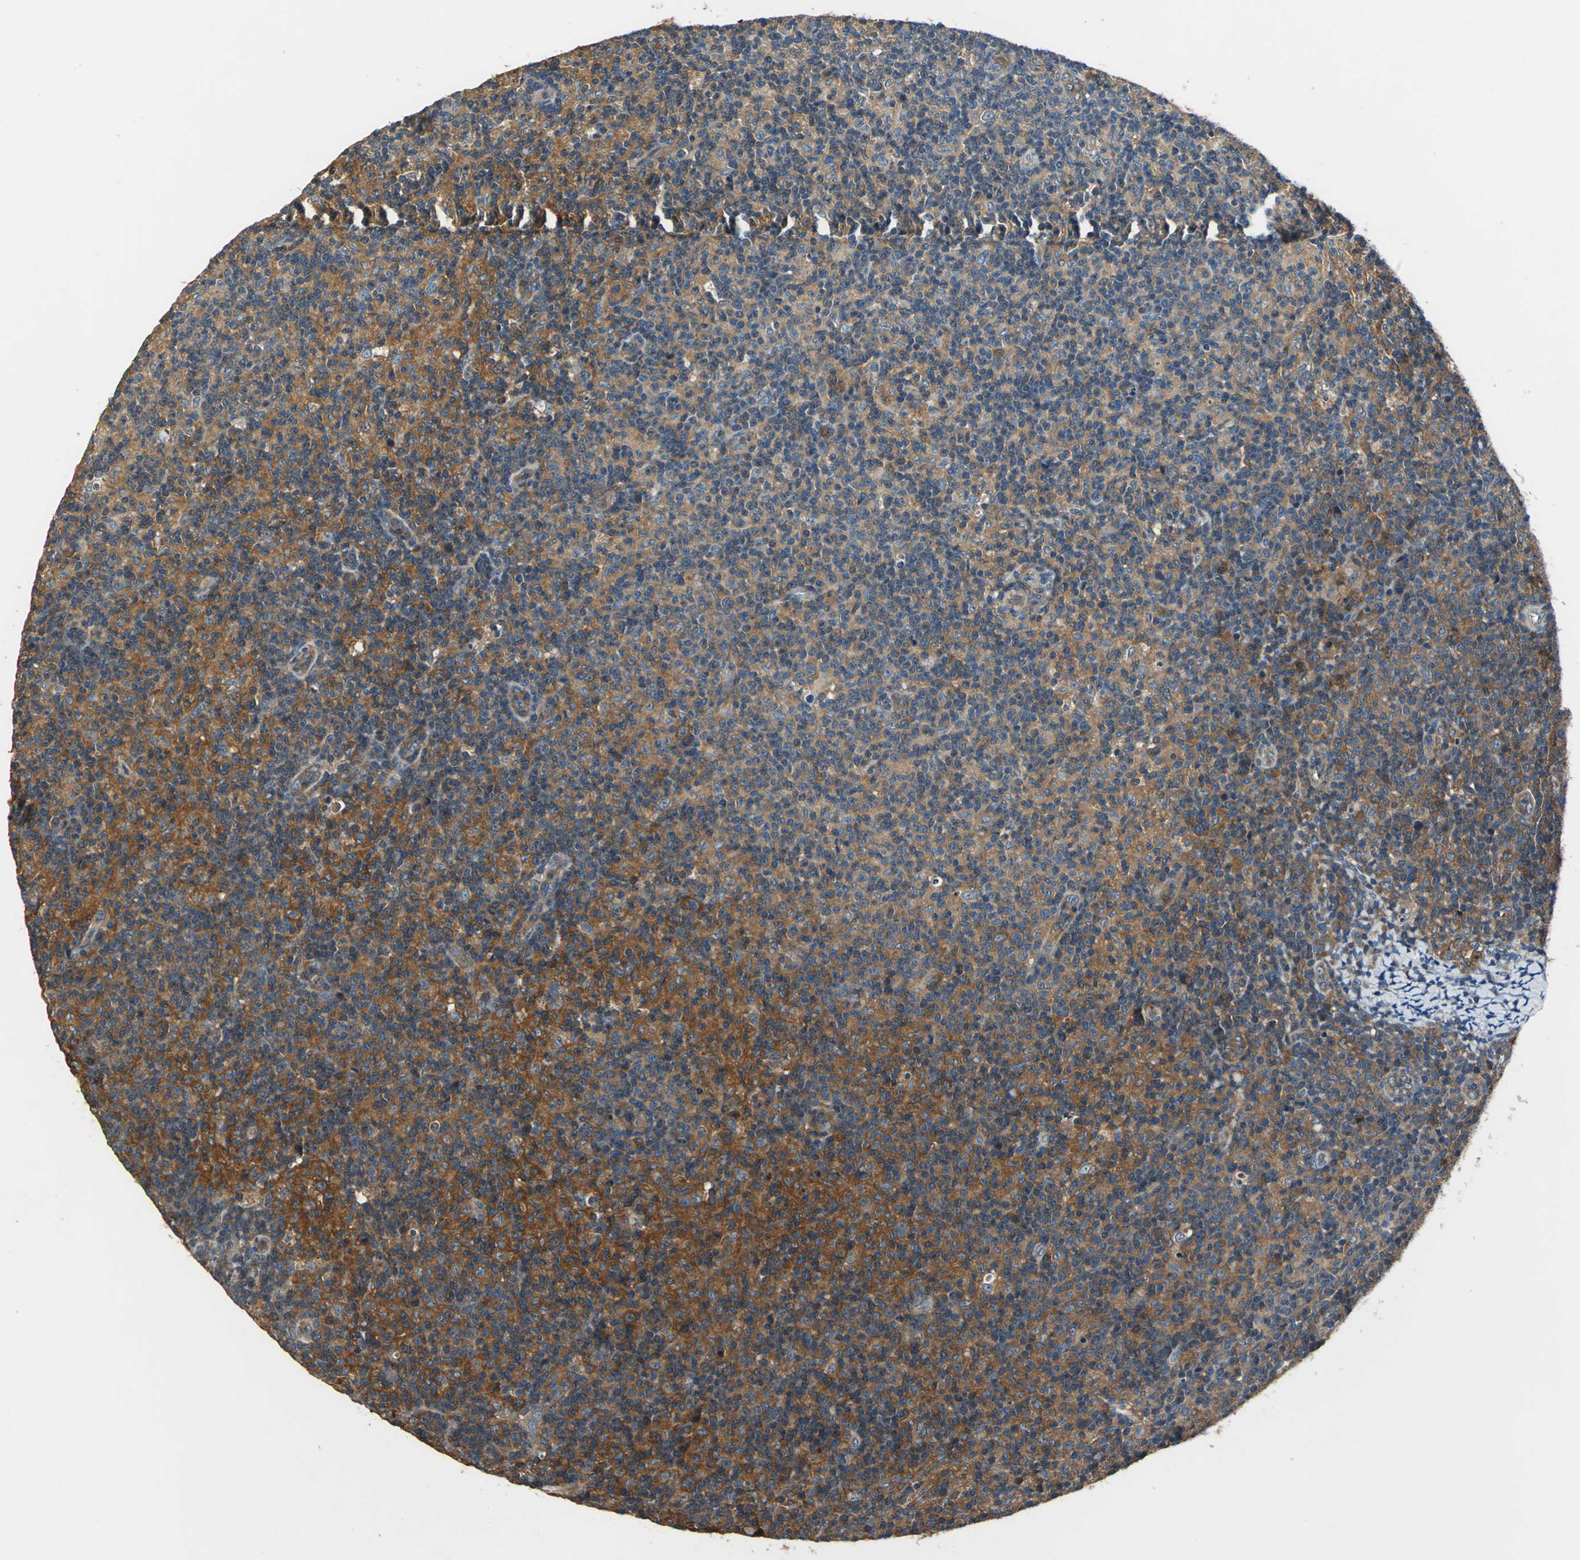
{"staining": {"intensity": "moderate", "quantity": ">75%", "location": "cytoplasmic/membranous"}, "tissue": "lymph node", "cell_type": "Germinal center cells", "image_type": "normal", "snomed": [{"axis": "morphology", "description": "Normal tissue, NOS"}, {"axis": "morphology", "description": "Inflammation, NOS"}, {"axis": "topography", "description": "Lymph node"}], "caption": "Protein positivity by immunohistochemistry displays moderate cytoplasmic/membranous positivity in about >75% of germinal center cells in unremarkable lymph node. (Stains: DAB in brown, nuclei in blue, Microscopy: brightfield microscopy at high magnification).", "gene": "DDX3X", "patient": {"sex": "male", "age": 55}}